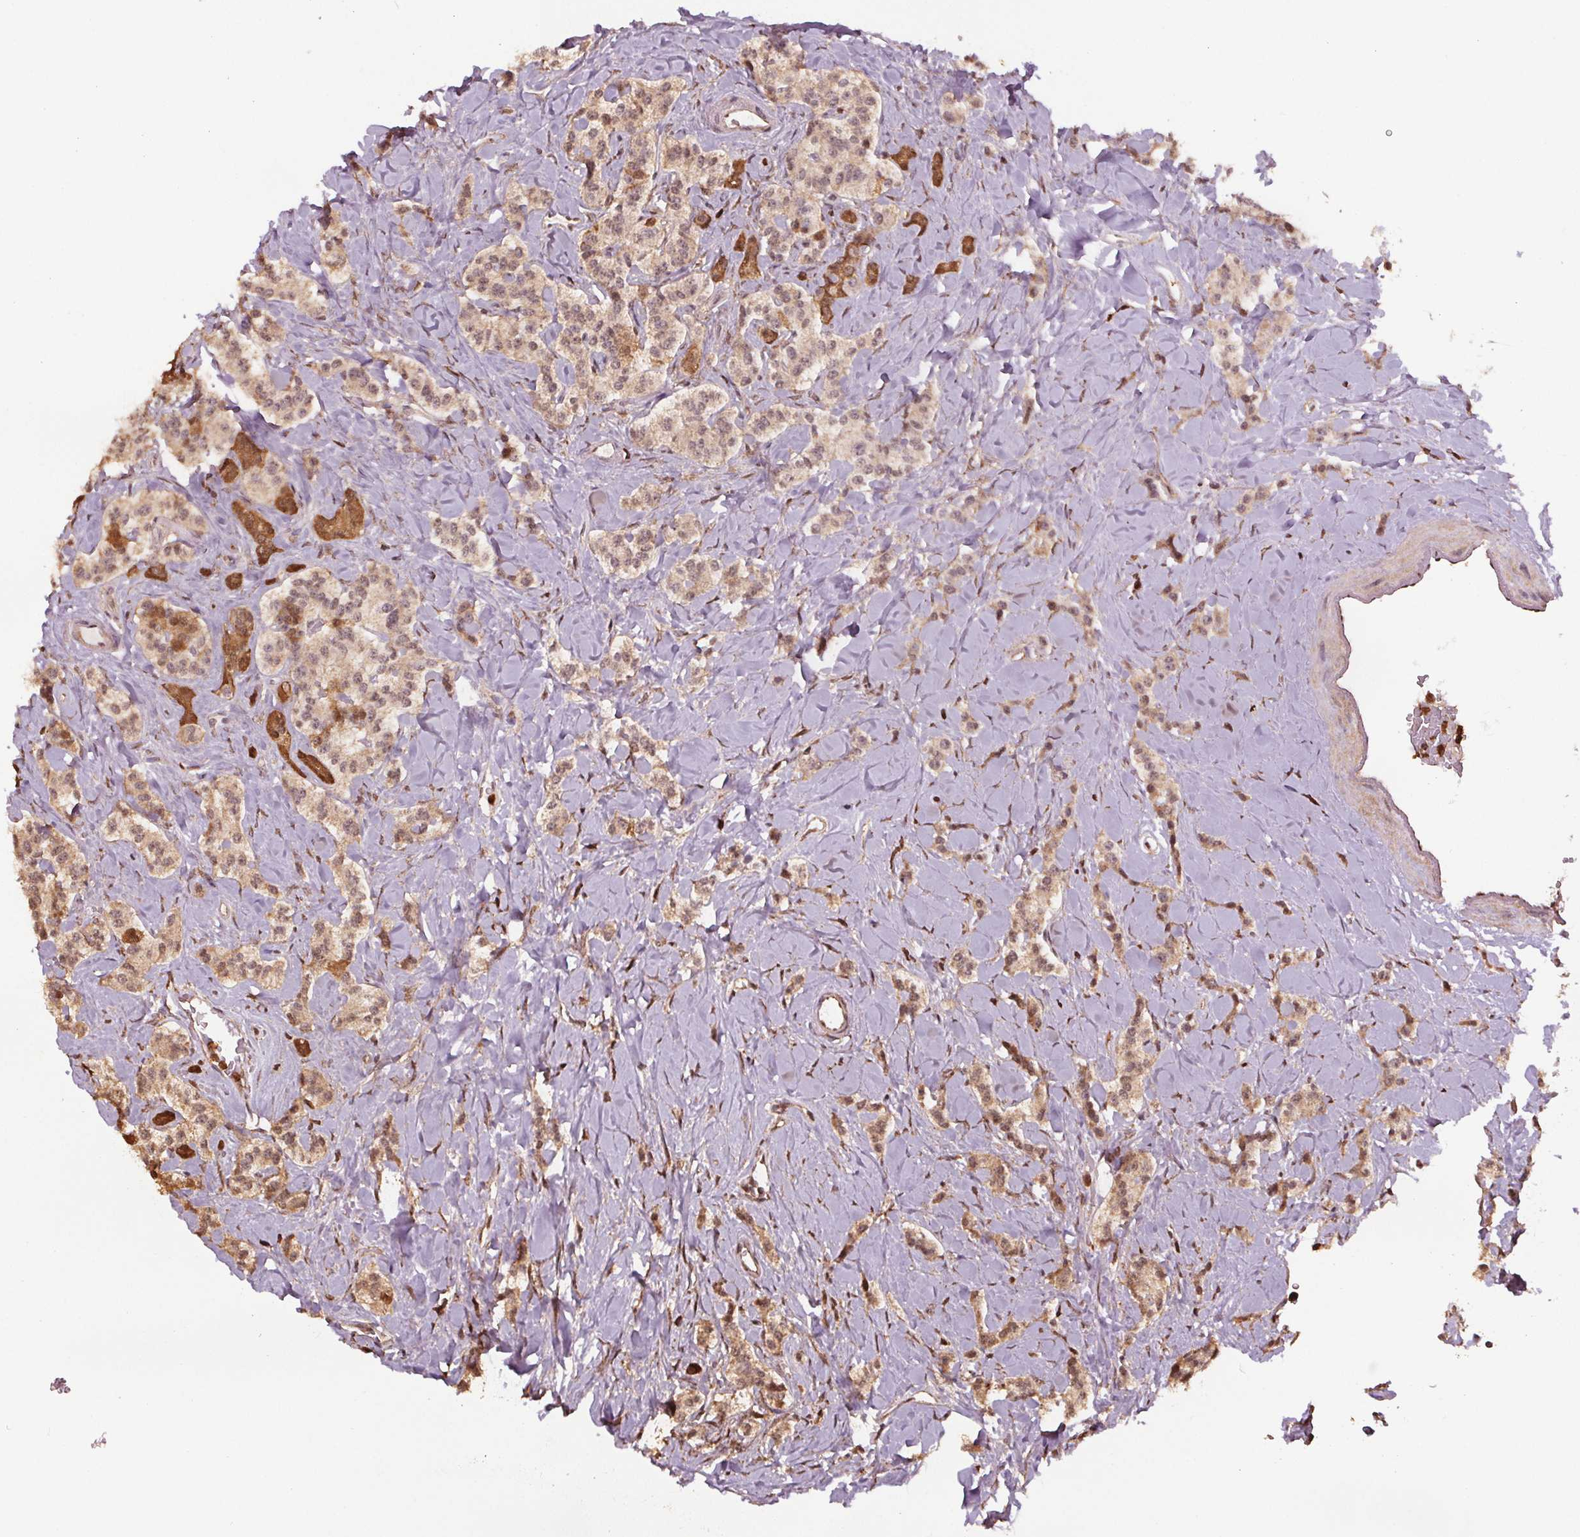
{"staining": {"intensity": "weak", "quantity": "25%-75%", "location": "cytoplasmic/membranous"}, "tissue": "carcinoid", "cell_type": "Tumor cells", "image_type": "cancer", "snomed": [{"axis": "morphology", "description": "Normal tissue, NOS"}, {"axis": "morphology", "description": "Carcinoid, malignant, NOS"}, {"axis": "topography", "description": "Pancreas"}], "caption": "This photomicrograph shows immunohistochemistry staining of malignant carcinoid, with low weak cytoplasmic/membranous expression in about 25%-75% of tumor cells.", "gene": "ENO1", "patient": {"sex": "male", "age": 36}}